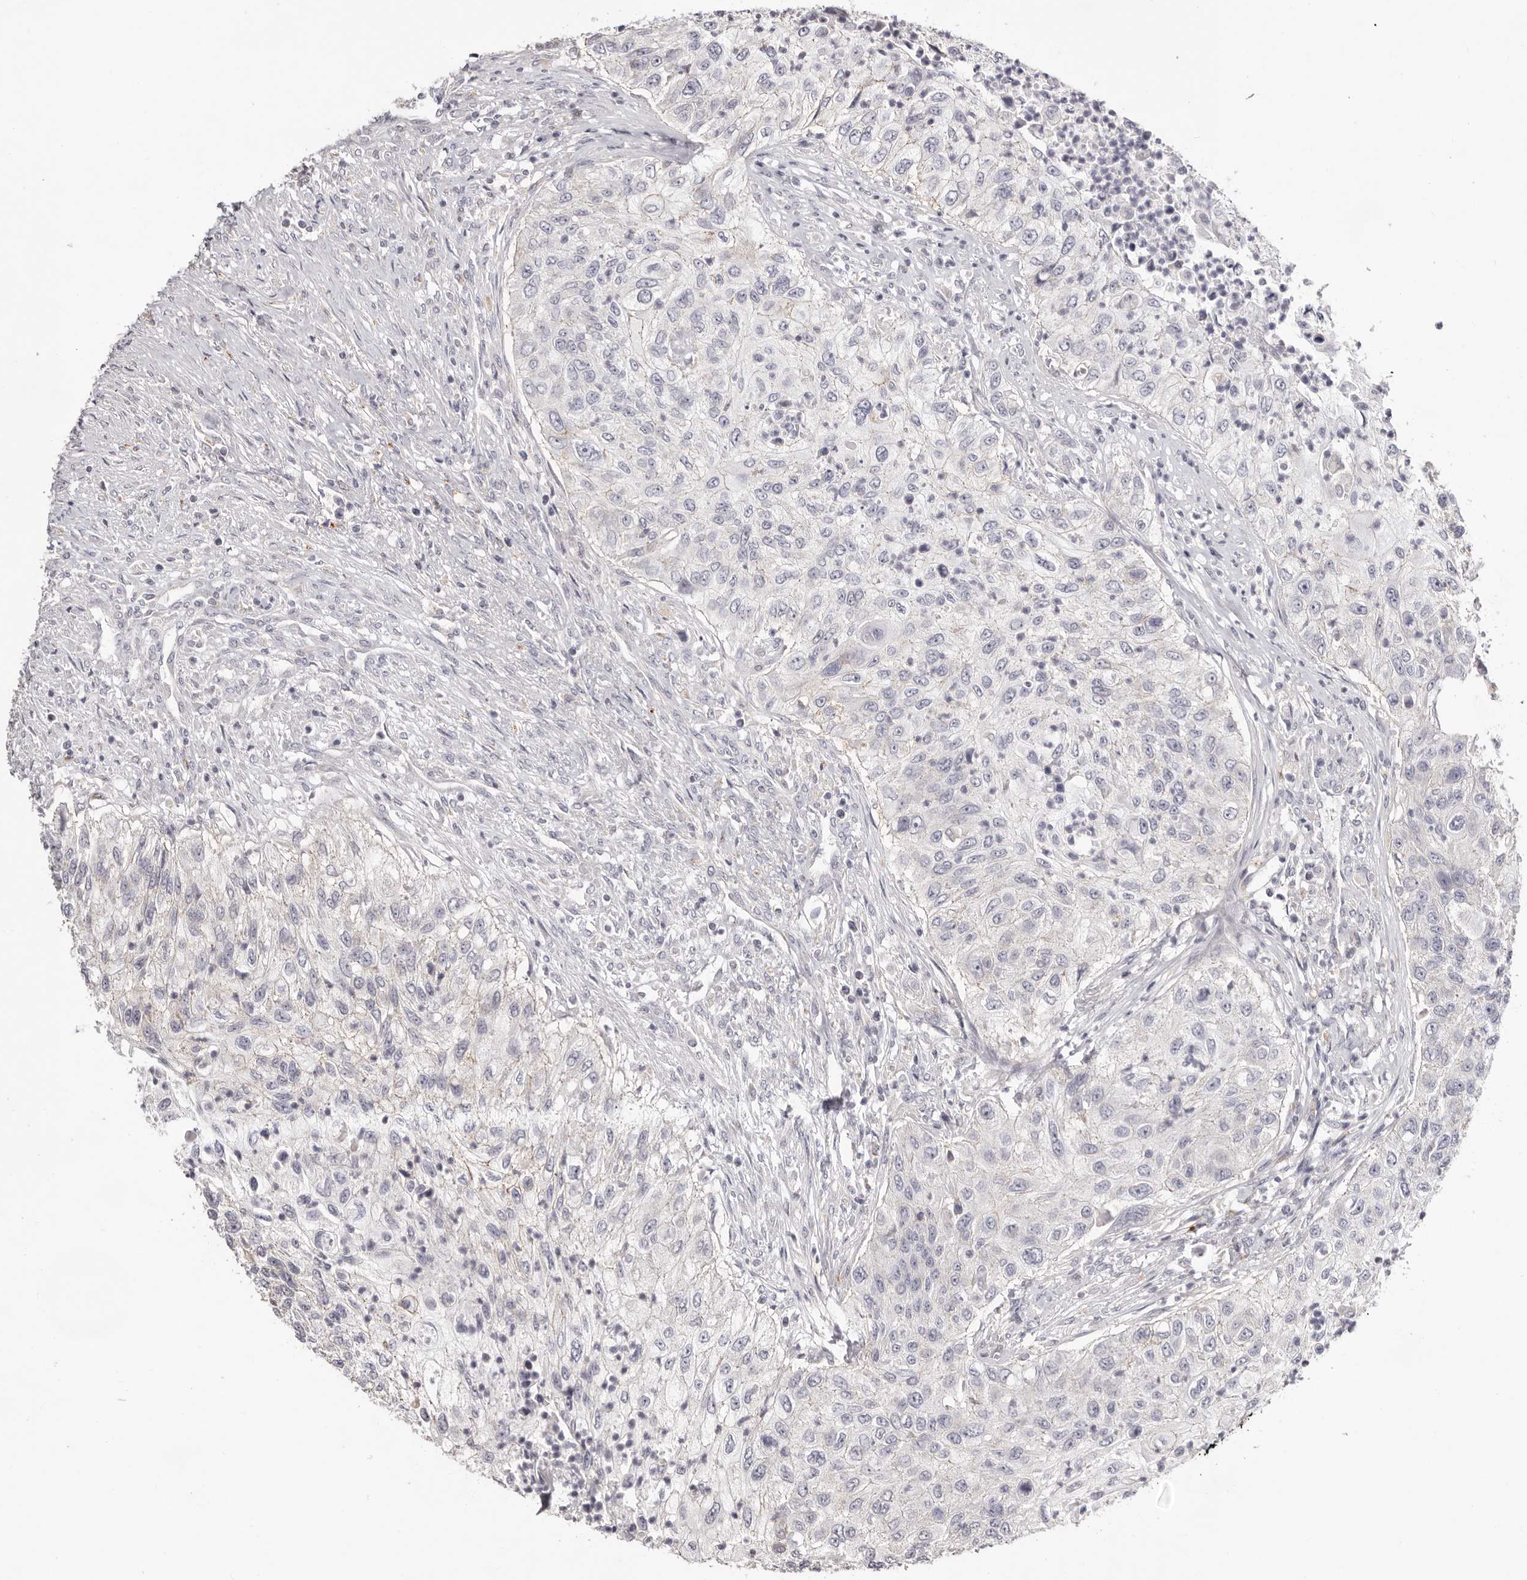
{"staining": {"intensity": "negative", "quantity": "none", "location": "none"}, "tissue": "urothelial cancer", "cell_type": "Tumor cells", "image_type": "cancer", "snomed": [{"axis": "morphology", "description": "Urothelial carcinoma, High grade"}, {"axis": "topography", "description": "Urinary bladder"}], "caption": "This is an immunohistochemistry (IHC) micrograph of urothelial cancer. There is no expression in tumor cells.", "gene": "PCDHB6", "patient": {"sex": "female", "age": 60}}